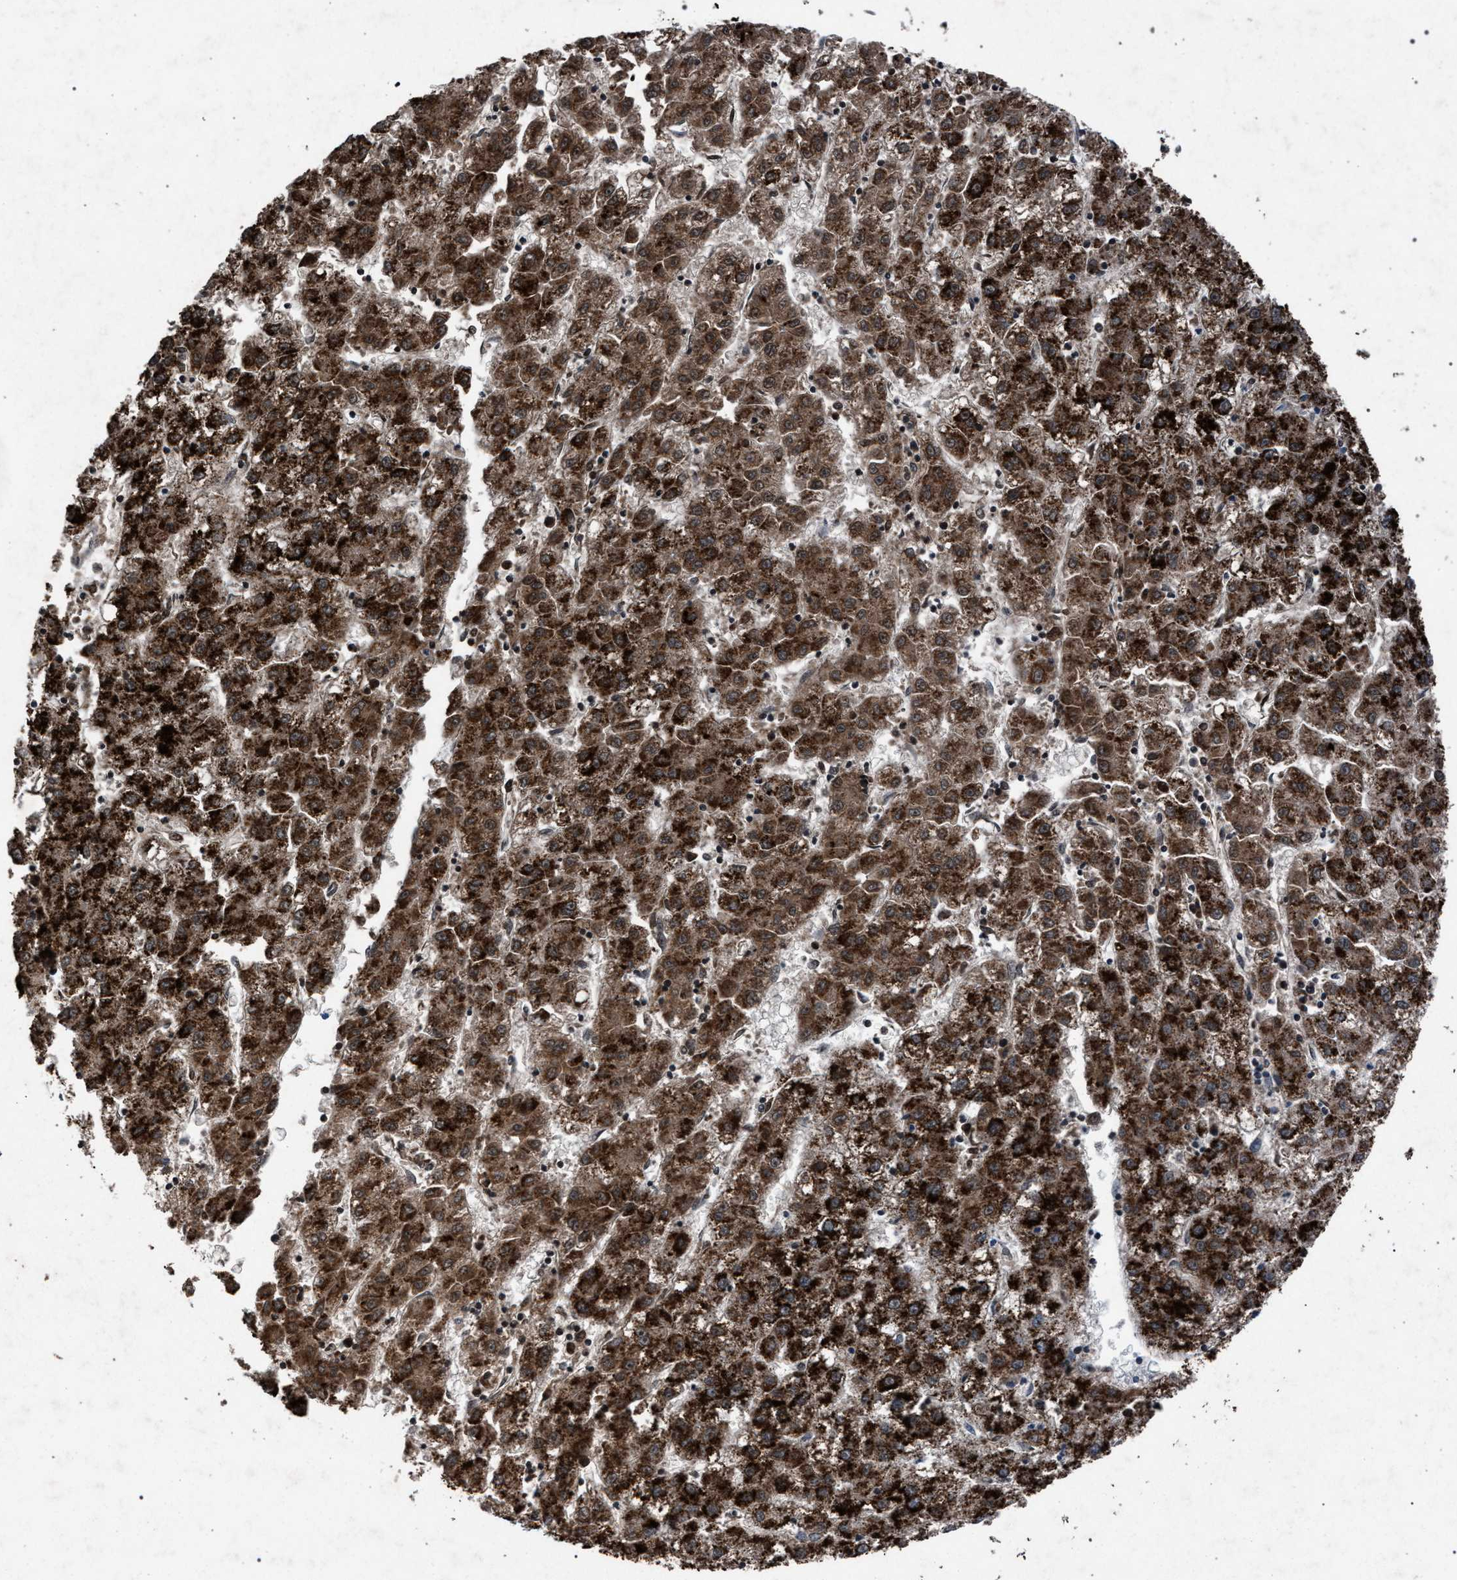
{"staining": {"intensity": "strong", "quantity": ">75%", "location": "cytoplasmic/membranous"}, "tissue": "liver cancer", "cell_type": "Tumor cells", "image_type": "cancer", "snomed": [{"axis": "morphology", "description": "Carcinoma, Hepatocellular, NOS"}, {"axis": "topography", "description": "Liver"}], "caption": "Immunohistochemistry photomicrograph of liver cancer stained for a protein (brown), which displays high levels of strong cytoplasmic/membranous positivity in about >75% of tumor cells.", "gene": "HSD17B4", "patient": {"sex": "male", "age": 72}}